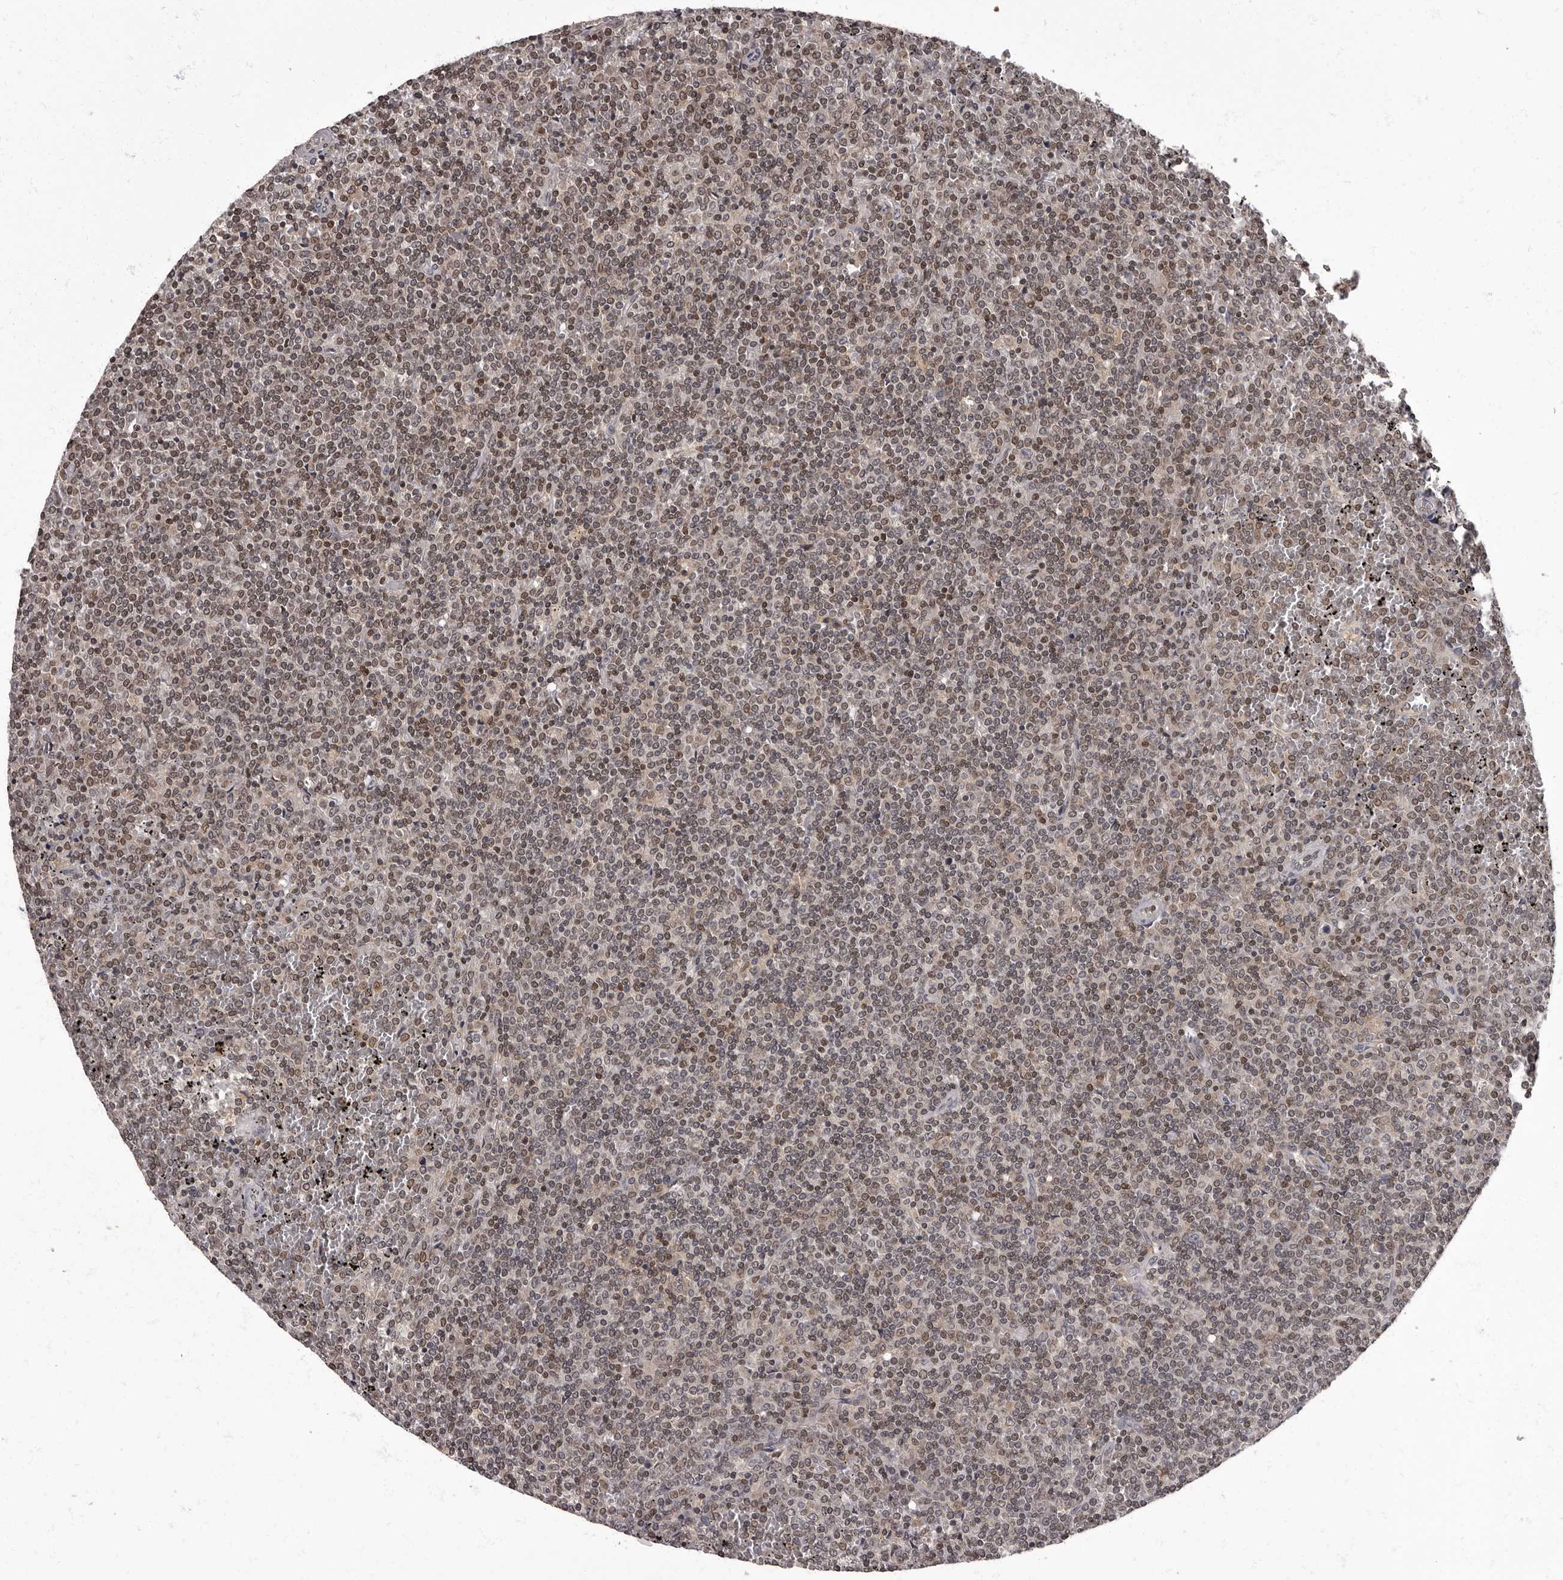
{"staining": {"intensity": "moderate", "quantity": ">75%", "location": "nuclear"}, "tissue": "lymphoma", "cell_type": "Tumor cells", "image_type": "cancer", "snomed": [{"axis": "morphology", "description": "Malignant lymphoma, non-Hodgkin's type, Low grade"}, {"axis": "topography", "description": "Spleen"}], "caption": "Lymphoma tissue demonstrates moderate nuclear expression in approximately >75% of tumor cells, visualized by immunohistochemistry.", "gene": "C1orf50", "patient": {"sex": "female", "age": 19}}